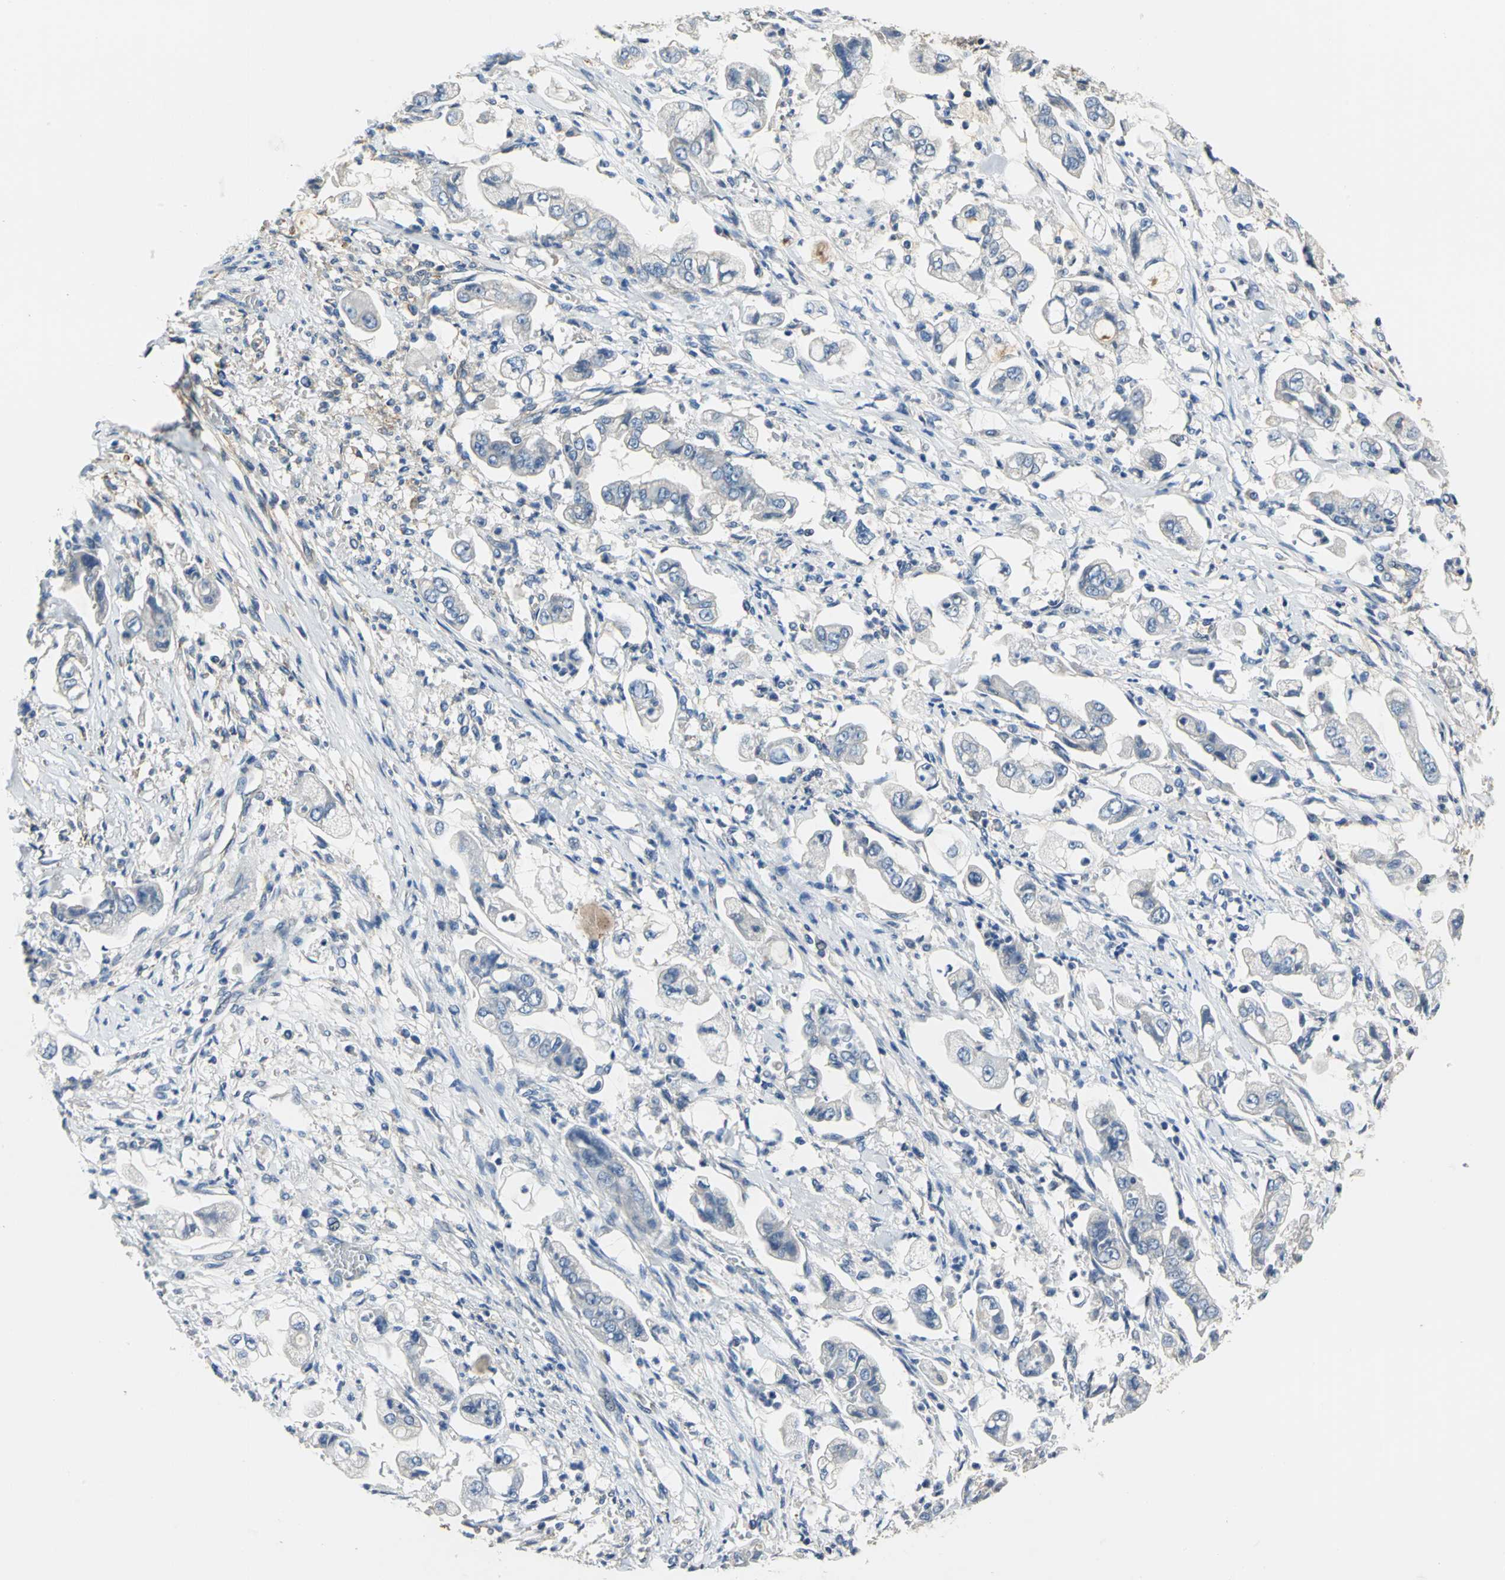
{"staining": {"intensity": "negative", "quantity": "none", "location": "none"}, "tissue": "stomach cancer", "cell_type": "Tumor cells", "image_type": "cancer", "snomed": [{"axis": "morphology", "description": "Adenocarcinoma, NOS"}, {"axis": "topography", "description": "Stomach"}], "caption": "High magnification brightfield microscopy of stomach cancer stained with DAB (3,3'-diaminobenzidine) (brown) and counterstained with hematoxylin (blue): tumor cells show no significant staining.", "gene": "DDX3Y", "patient": {"sex": "male", "age": 62}}